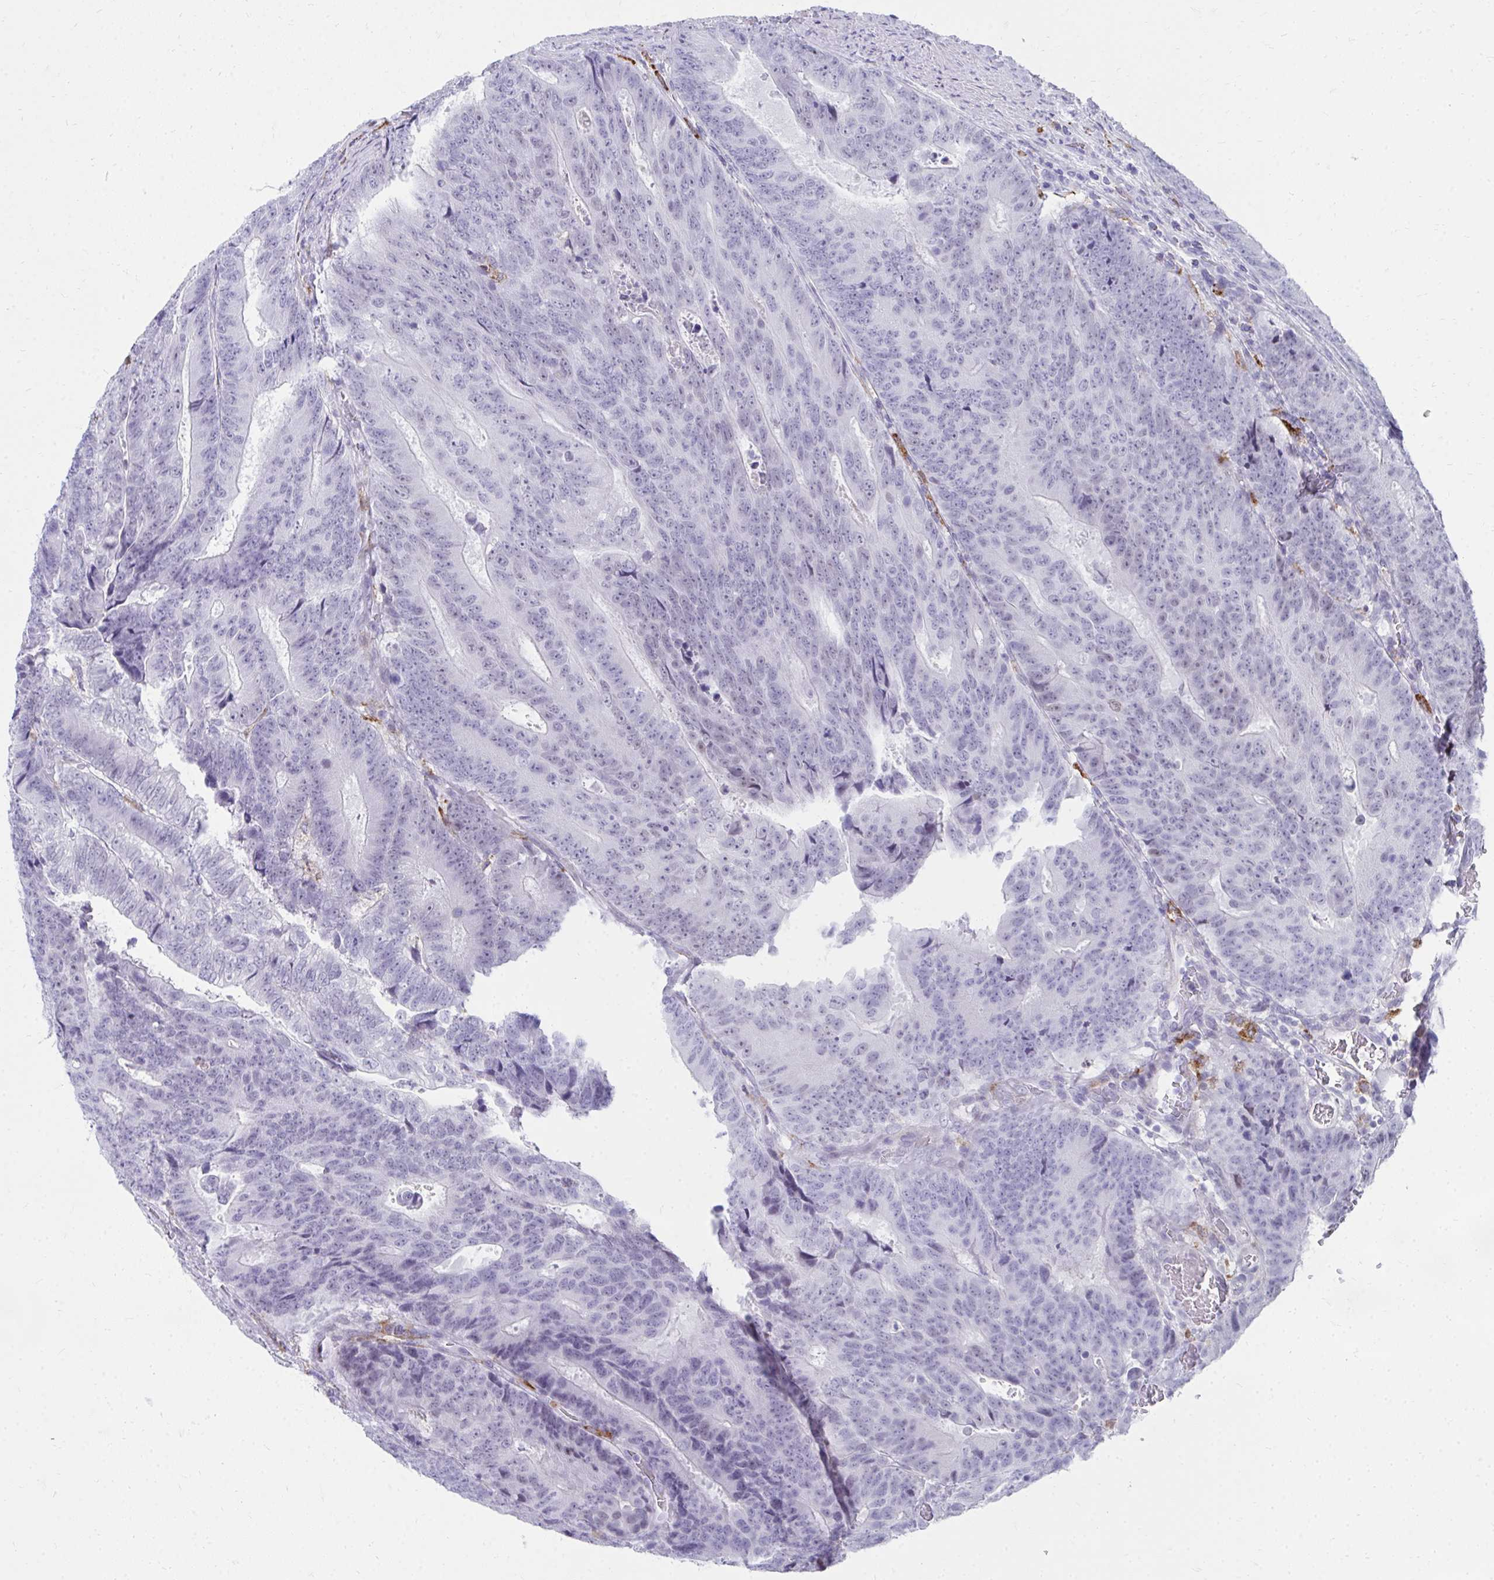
{"staining": {"intensity": "negative", "quantity": "none", "location": "none"}, "tissue": "colorectal cancer", "cell_type": "Tumor cells", "image_type": "cancer", "snomed": [{"axis": "morphology", "description": "Adenocarcinoma, NOS"}, {"axis": "topography", "description": "Colon"}], "caption": "This is an immunohistochemistry (IHC) micrograph of adenocarcinoma (colorectal). There is no staining in tumor cells.", "gene": "CD163", "patient": {"sex": "female", "age": 48}}